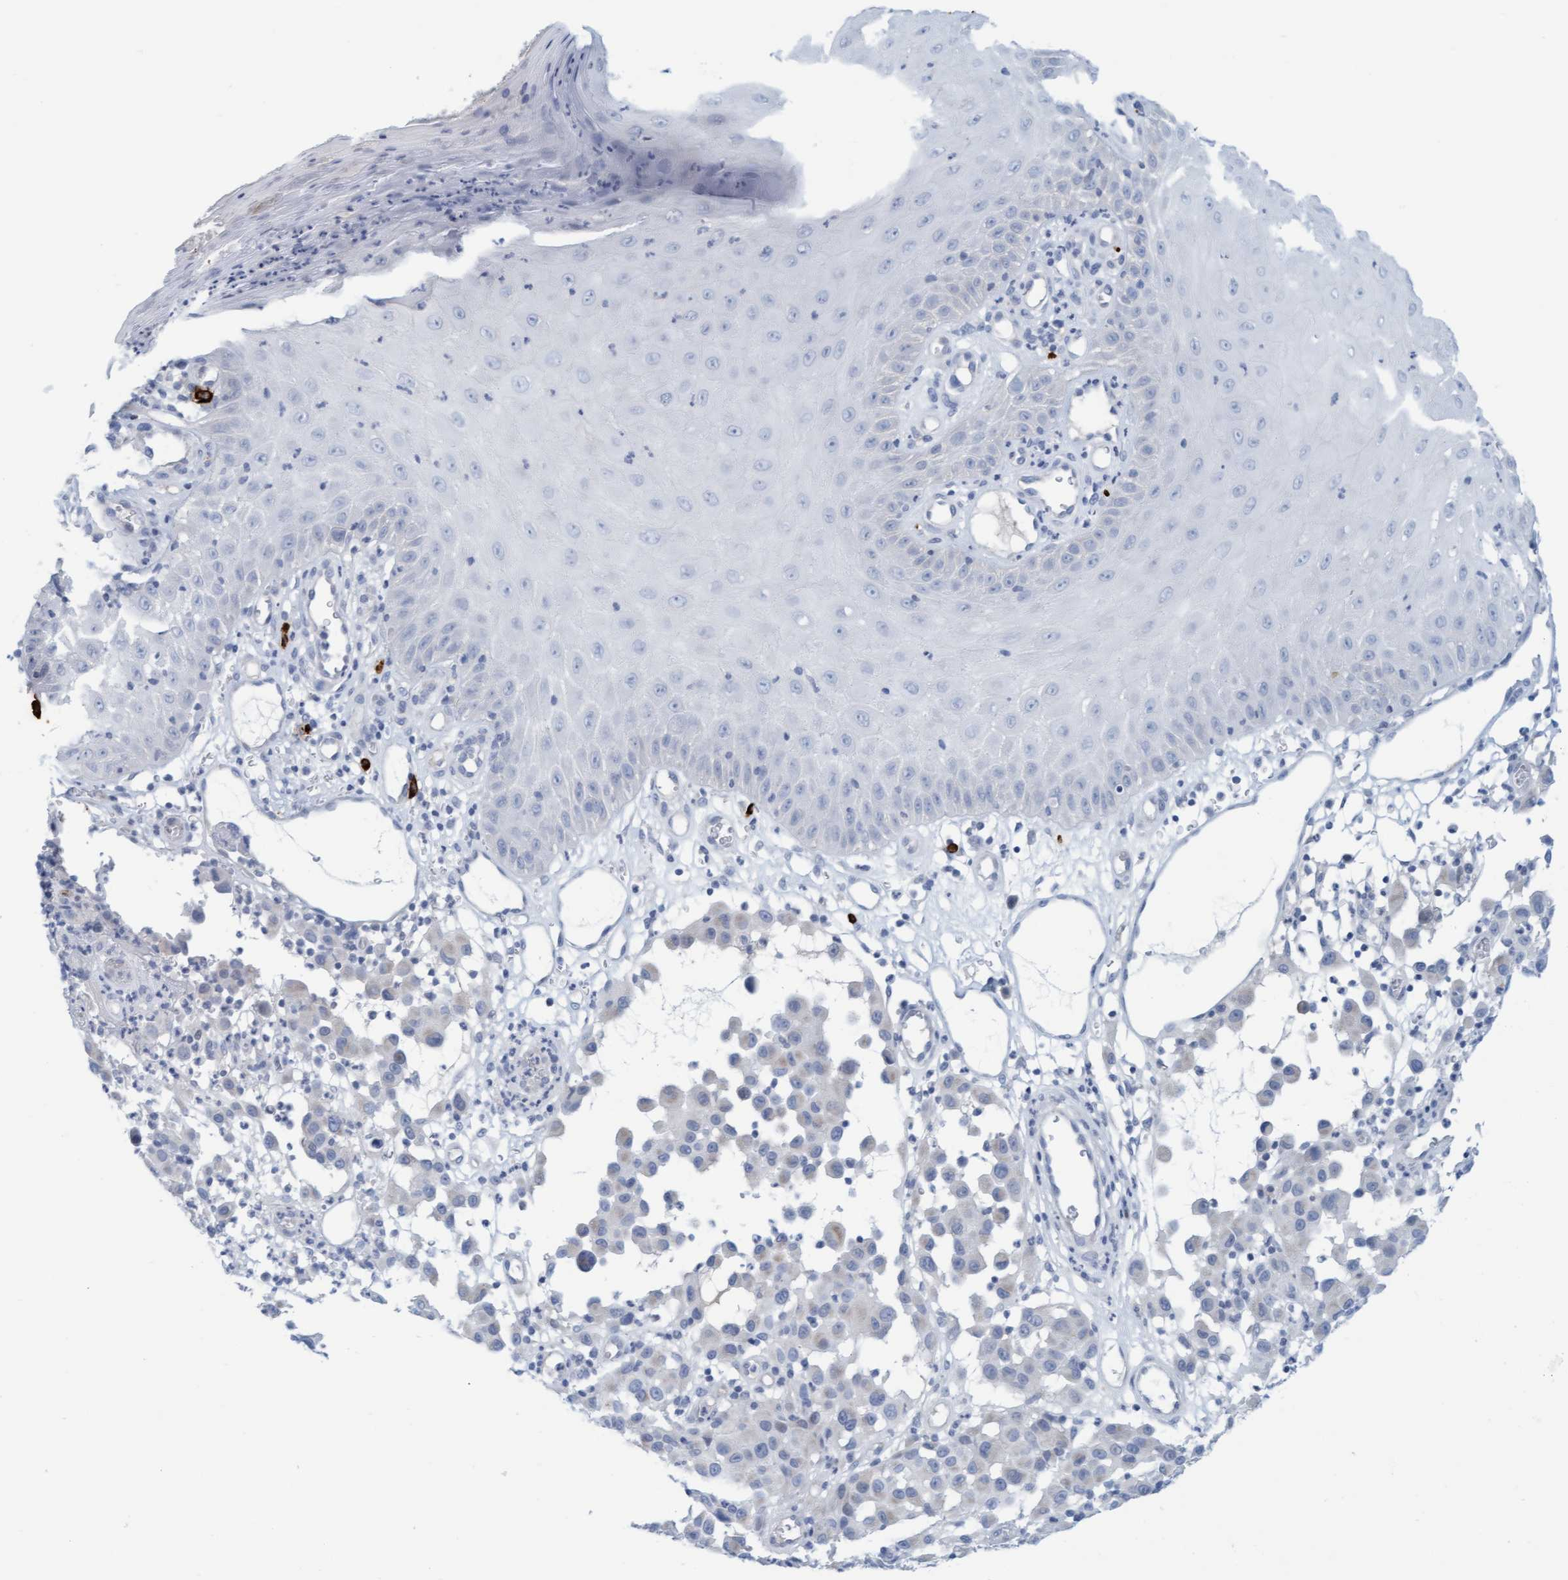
{"staining": {"intensity": "negative", "quantity": "none", "location": "none"}, "tissue": "melanoma", "cell_type": "Tumor cells", "image_type": "cancer", "snomed": [{"axis": "morphology", "description": "Malignant melanoma, NOS"}, {"axis": "topography", "description": "Skin"}], "caption": "Image shows no significant protein positivity in tumor cells of malignant melanoma.", "gene": "CPA3", "patient": {"sex": "female", "age": 21}}